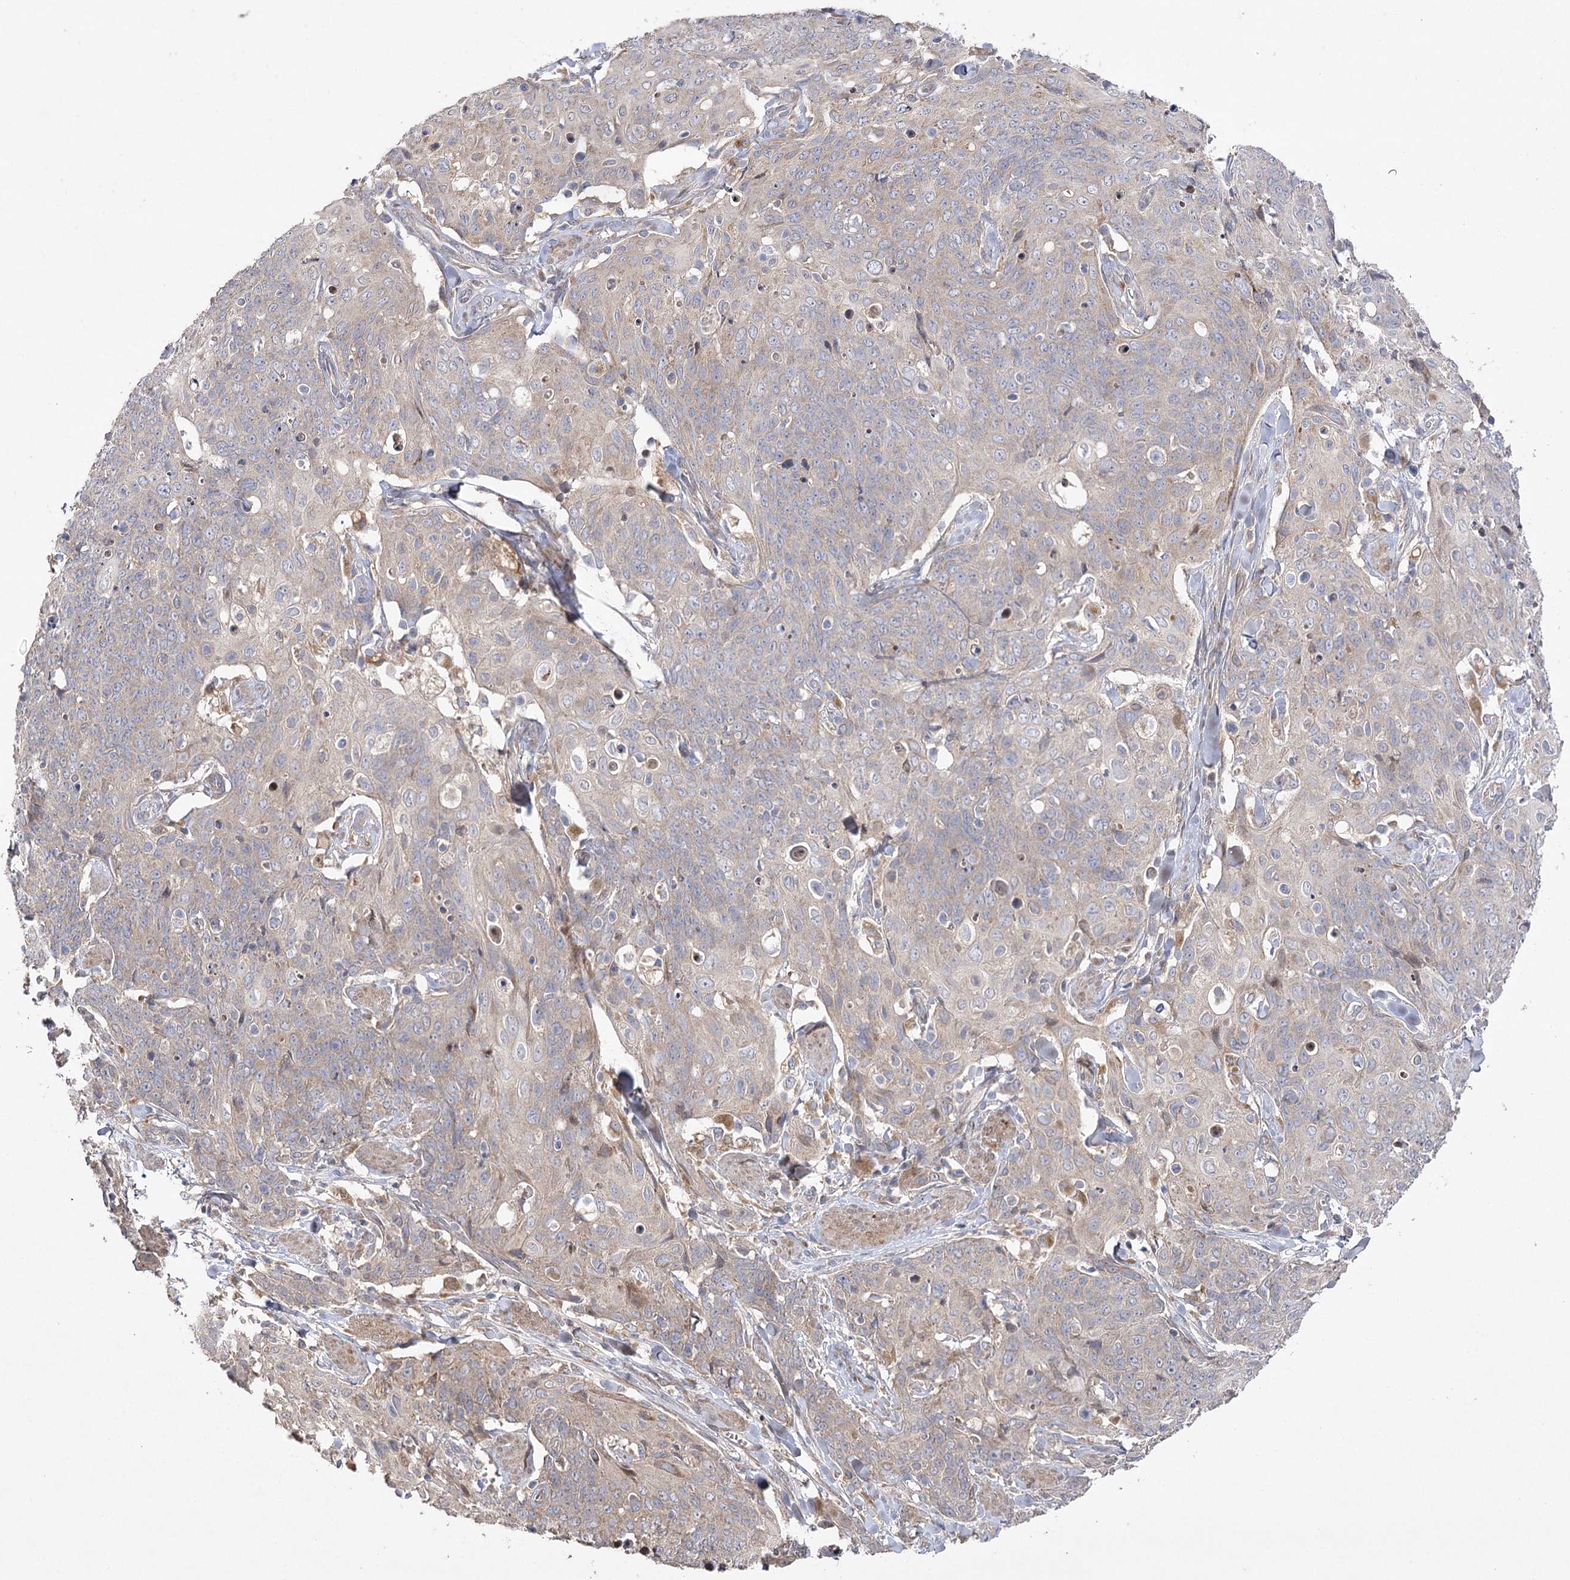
{"staining": {"intensity": "weak", "quantity": "<25%", "location": "cytoplasmic/membranous"}, "tissue": "skin cancer", "cell_type": "Tumor cells", "image_type": "cancer", "snomed": [{"axis": "morphology", "description": "Squamous cell carcinoma, NOS"}, {"axis": "topography", "description": "Skin"}, {"axis": "topography", "description": "Vulva"}], "caption": "Skin cancer (squamous cell carcinoma) was stained to show a protein in brown. There is no significant staining in tumor cells.", "gene": "OBSL1", "patient": {"sex": "female", "age": 85}}